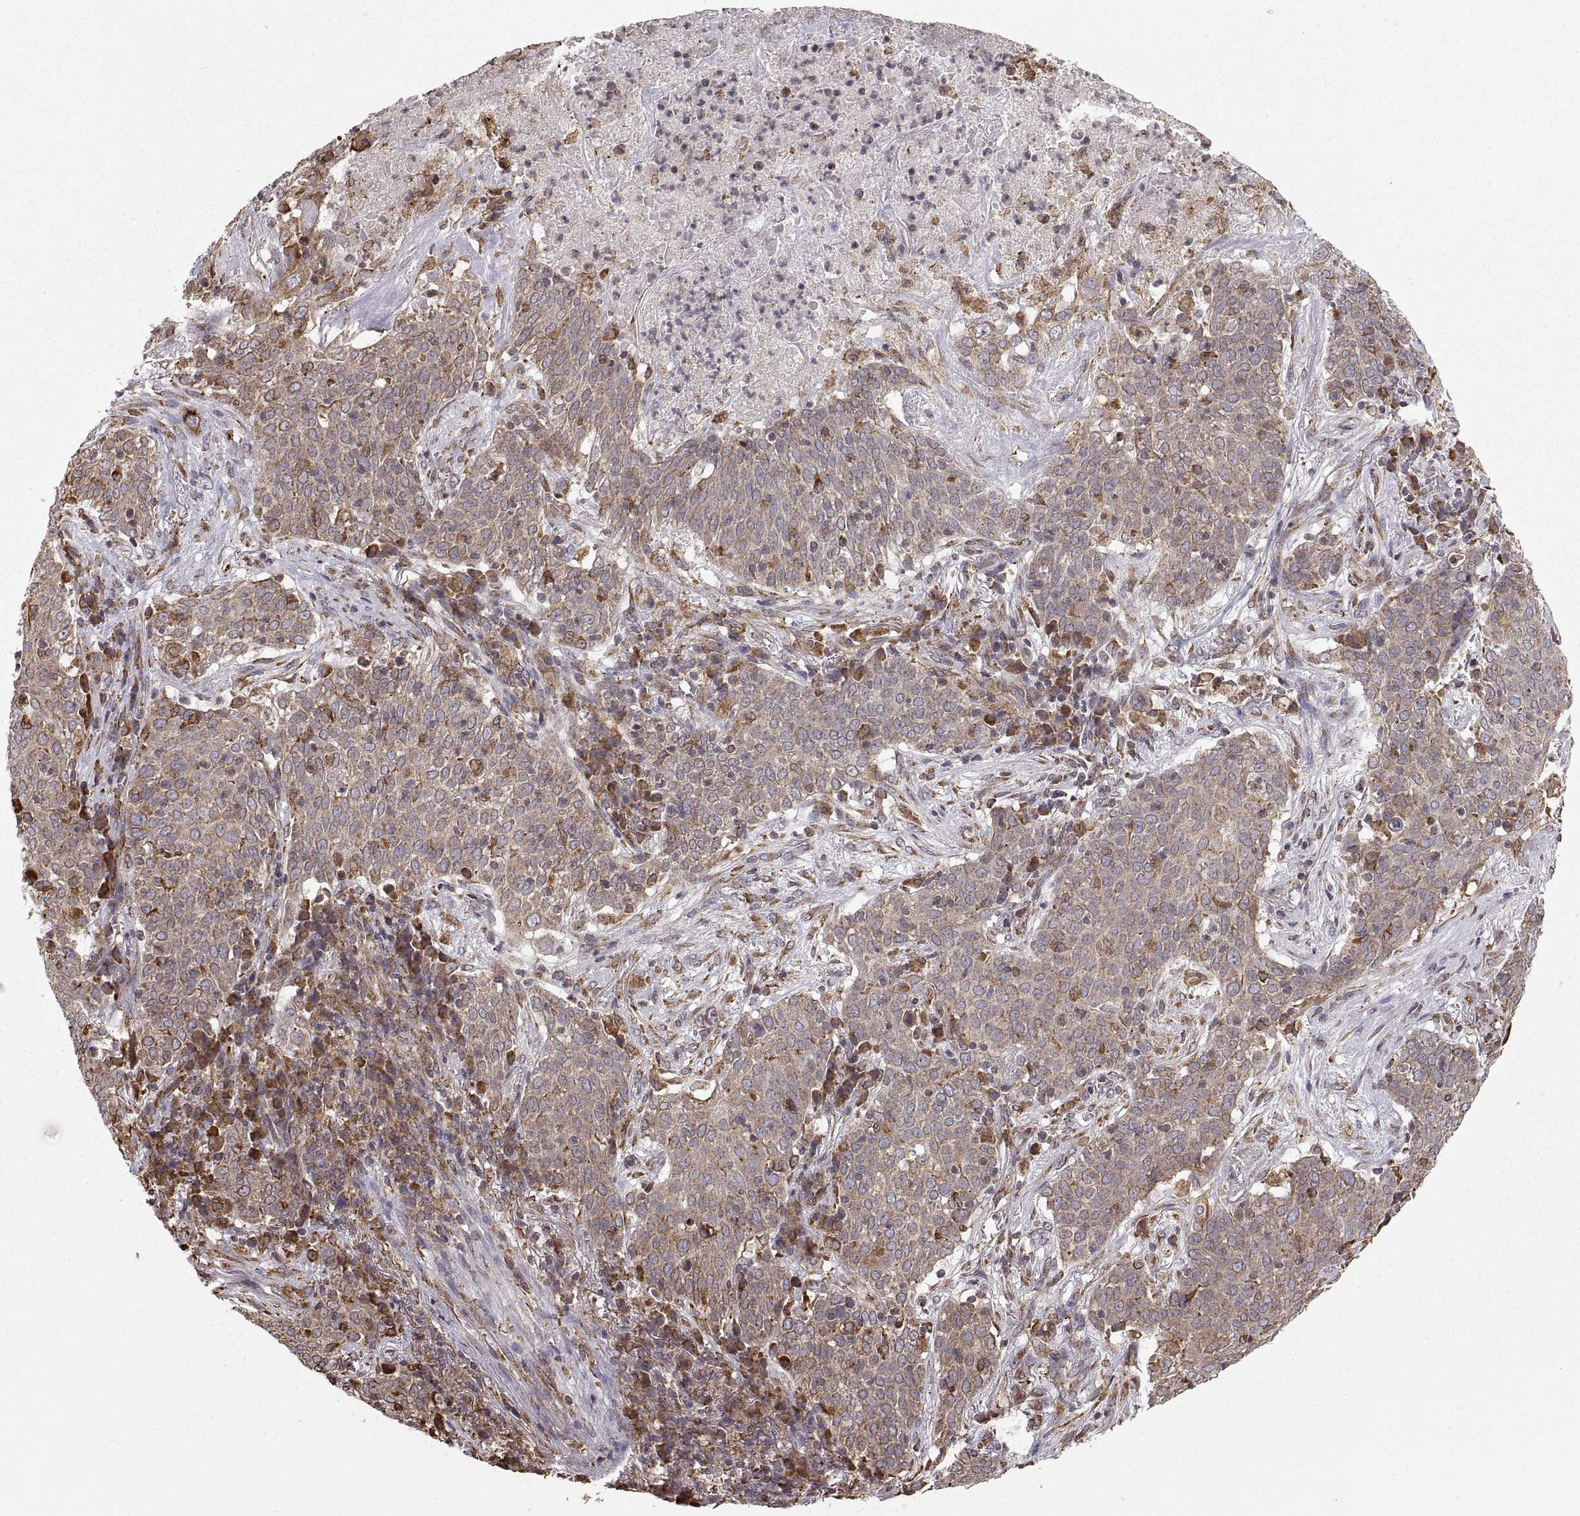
{"staining": {"intensity": "moderate", "quantity": "<25%", "location": "cytoplasmic/membranous"}, "tissue": "lung cancer", "cell_type": "Tumor cells", "image_type": "cancer", "snomed": [{"axis": "morphology", "description": "Squamous cell carcinoma, NOS"}, {"axis": "topography", "description": "Lung"}], "caption": "Lung cancer (squamous cell carcinoma) stained for a protein (brown) reveals moderate cytoplasmic/membranous positive positivity in approximately <25% of tumor cells.", "gene": "PDIA3", "patient": {"sex": "male", "age": 82}}